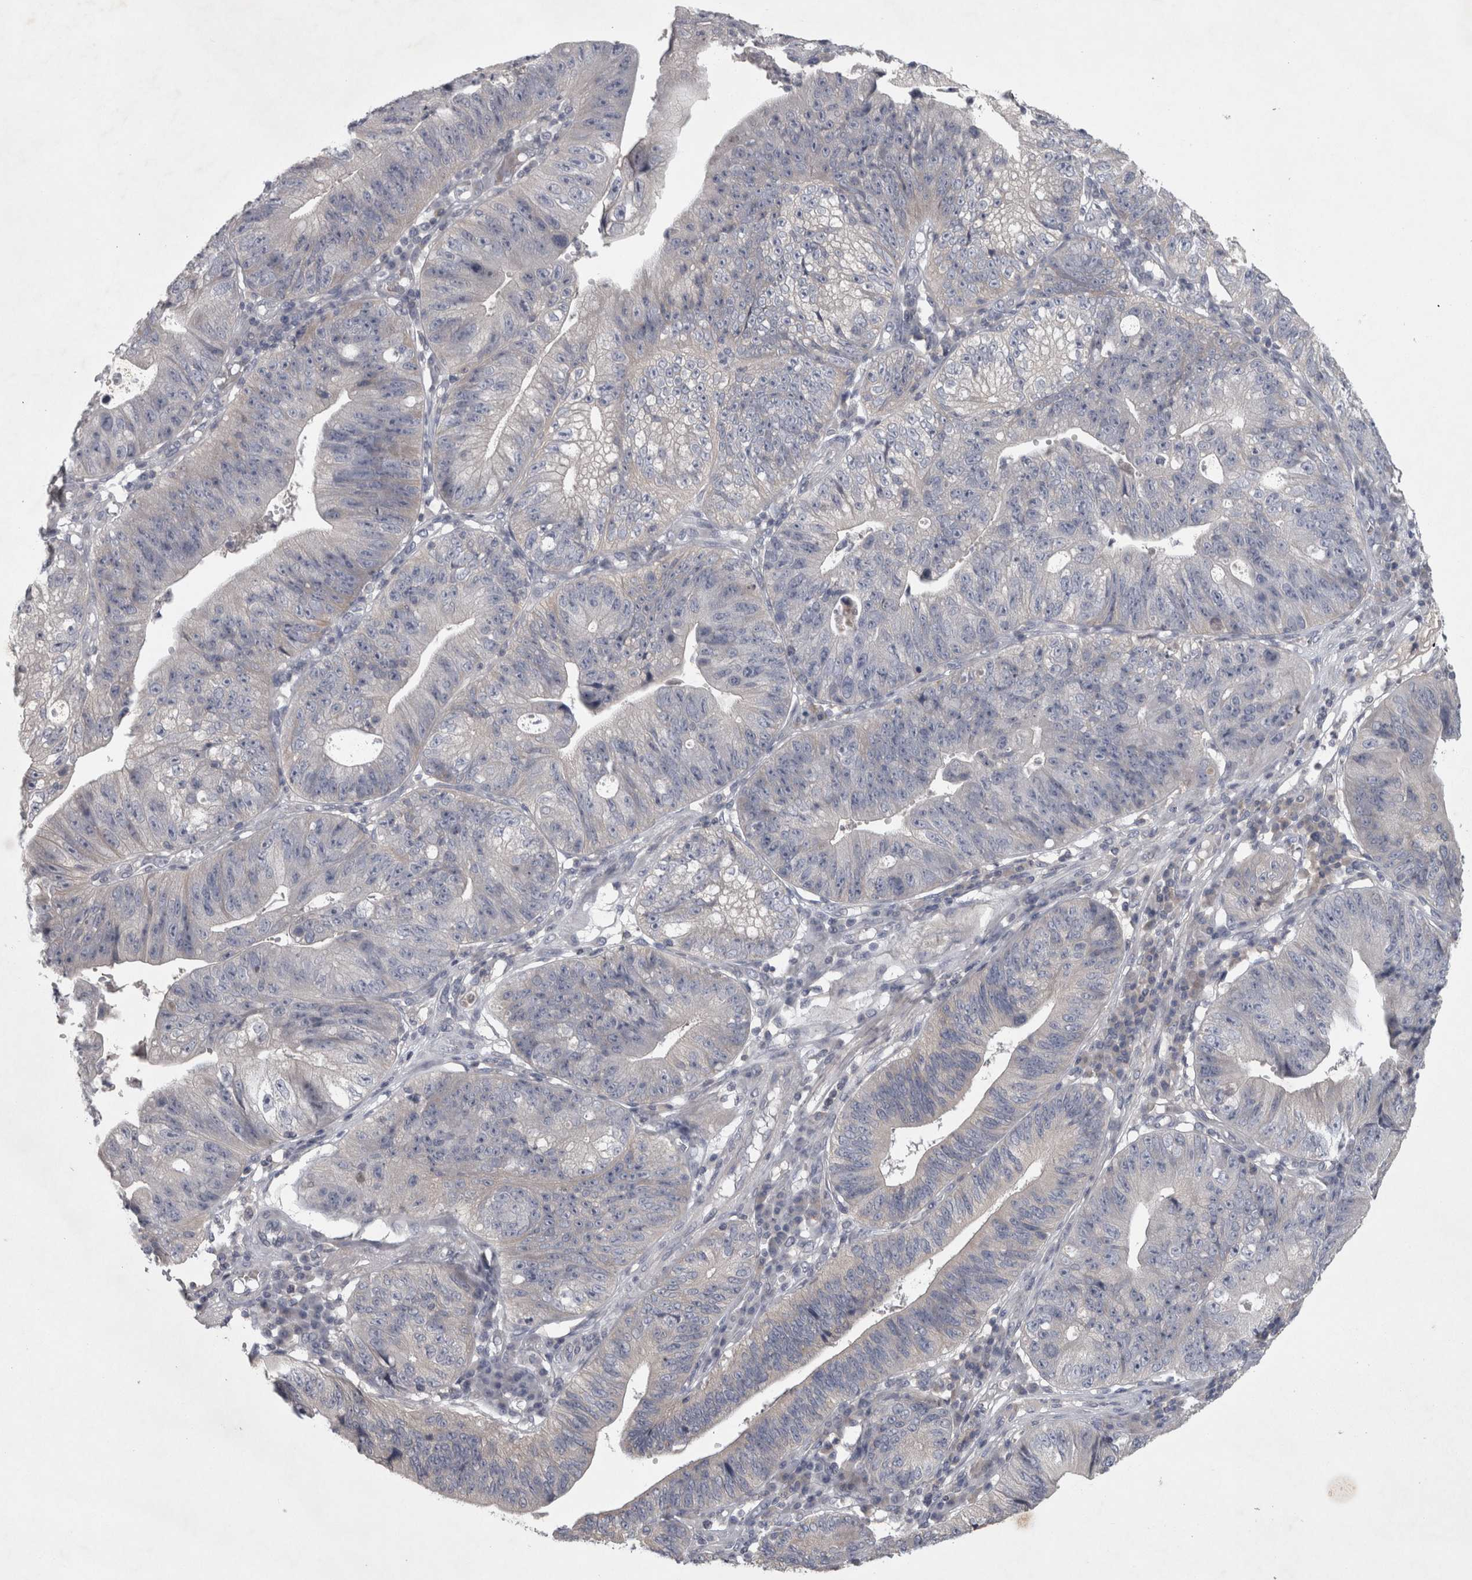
{"staining": {"intensity": "negative", "quantity": "none", "location": "none"}, "tissue": "stomach cancer", "cell_type": "Tumor cells", "image_type": "cancer", "snomed": [{"axis": "morphology", "description": "Adenocarcinoma, NOS"}, {"axis": "topography", "description": "Stomach"}], "caption": "Tumor cells show no significant staining in adenocarcinoma (stomach).", "gene": "ENPP7", "patient": {"sex": "male", "age": 59}}